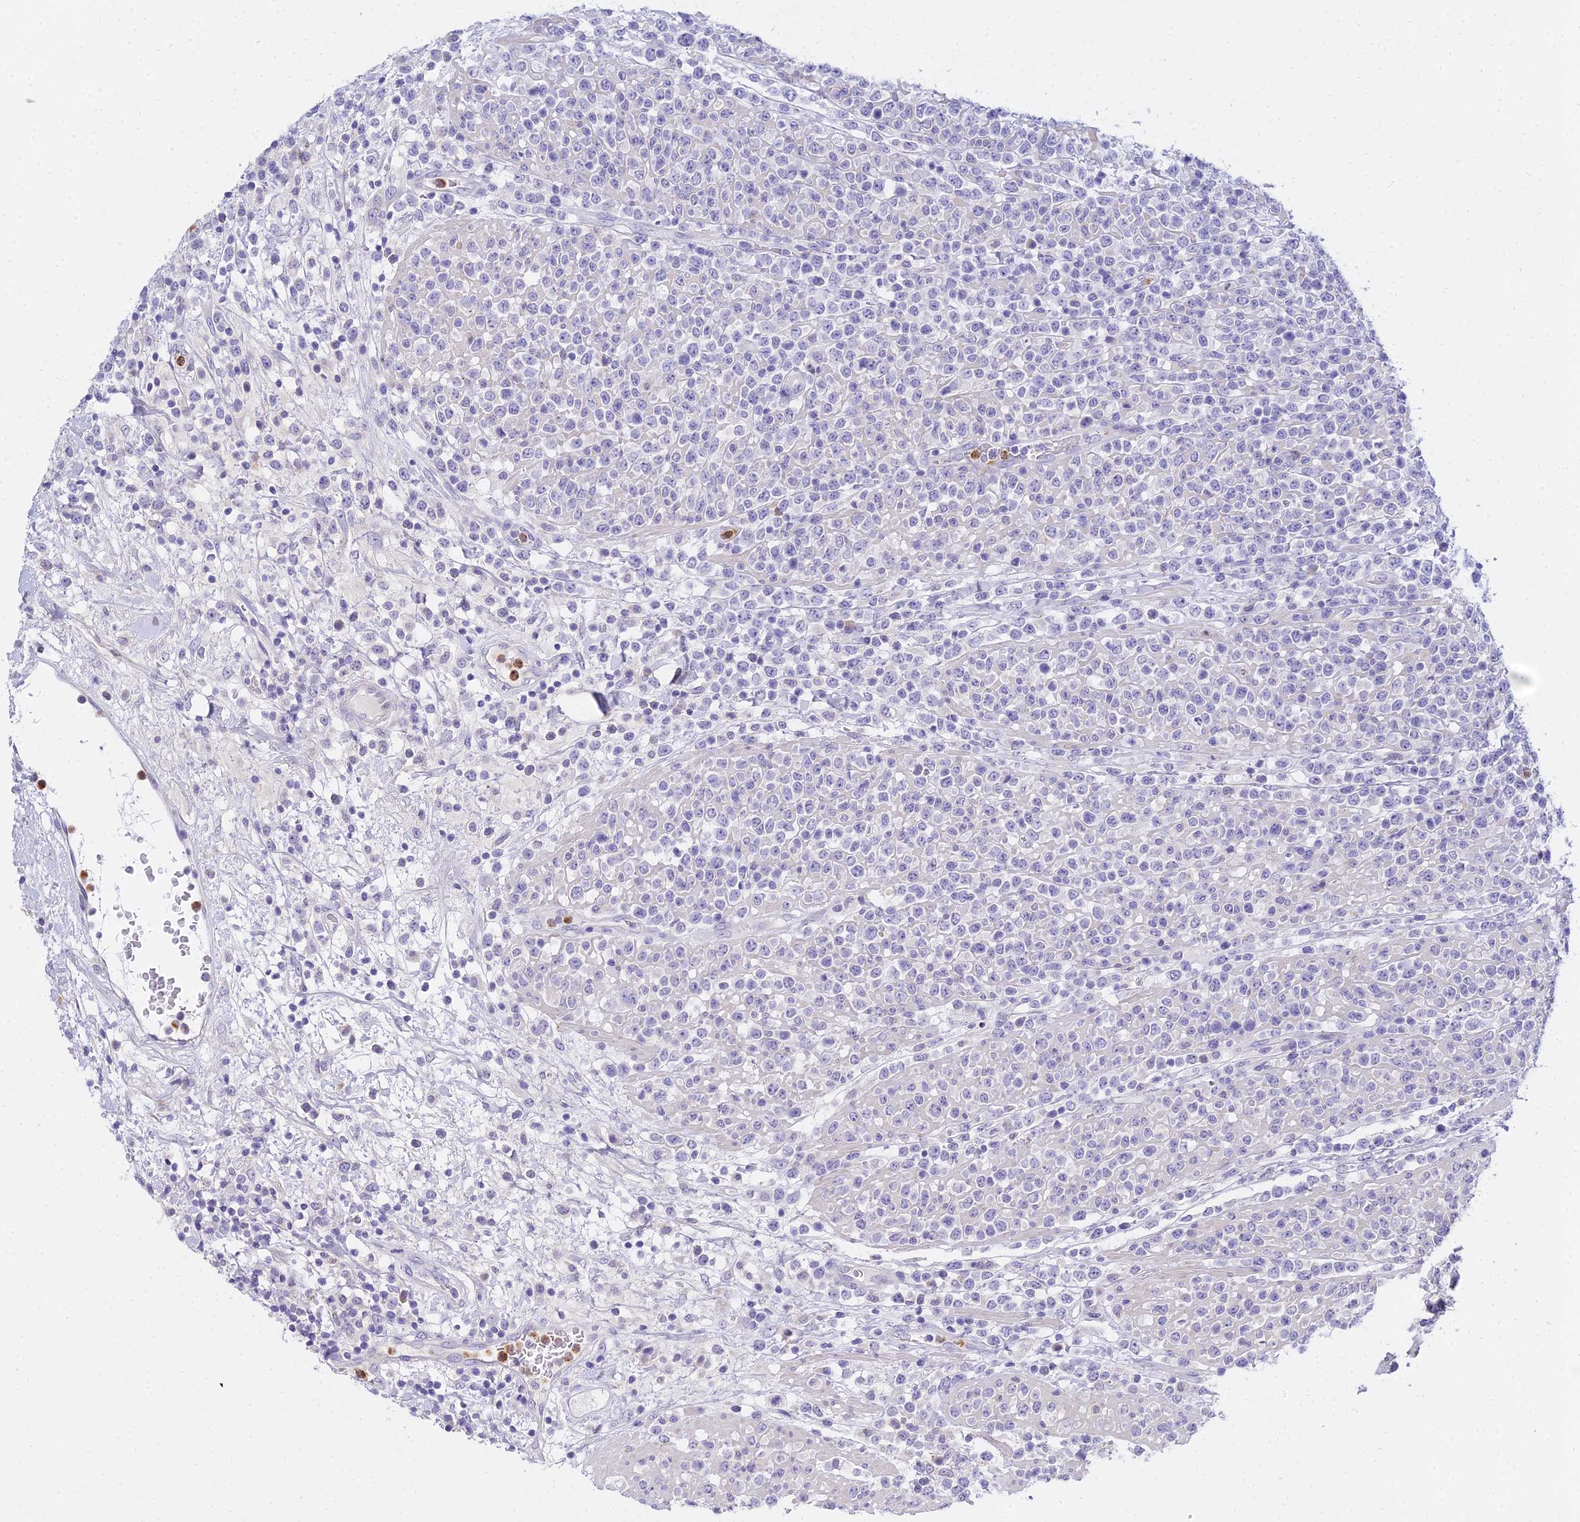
{"staining": {"intensity": "negative", "quantity": "none", "location": "none"}, "tissue": "lymphoma", "cell_type": "Tumor cells", "image_type": "cancer", "snomed": [{"axis": "morphology", "description": "Malignant lymphoma, non-Hodgkin's type, High grade"}, {"axis": "topography", "description": "Colon"}], "caption": "This histopathology image is of malignant lymphoma, non-Hodgkin's type (high-grade) stained with IHC to label a protein in brown with the nuclei are counter-stained blue. There is no expression in tumor cells.", "gene": "VWC2L", "patient": {"sex": "female", "age": 53}}